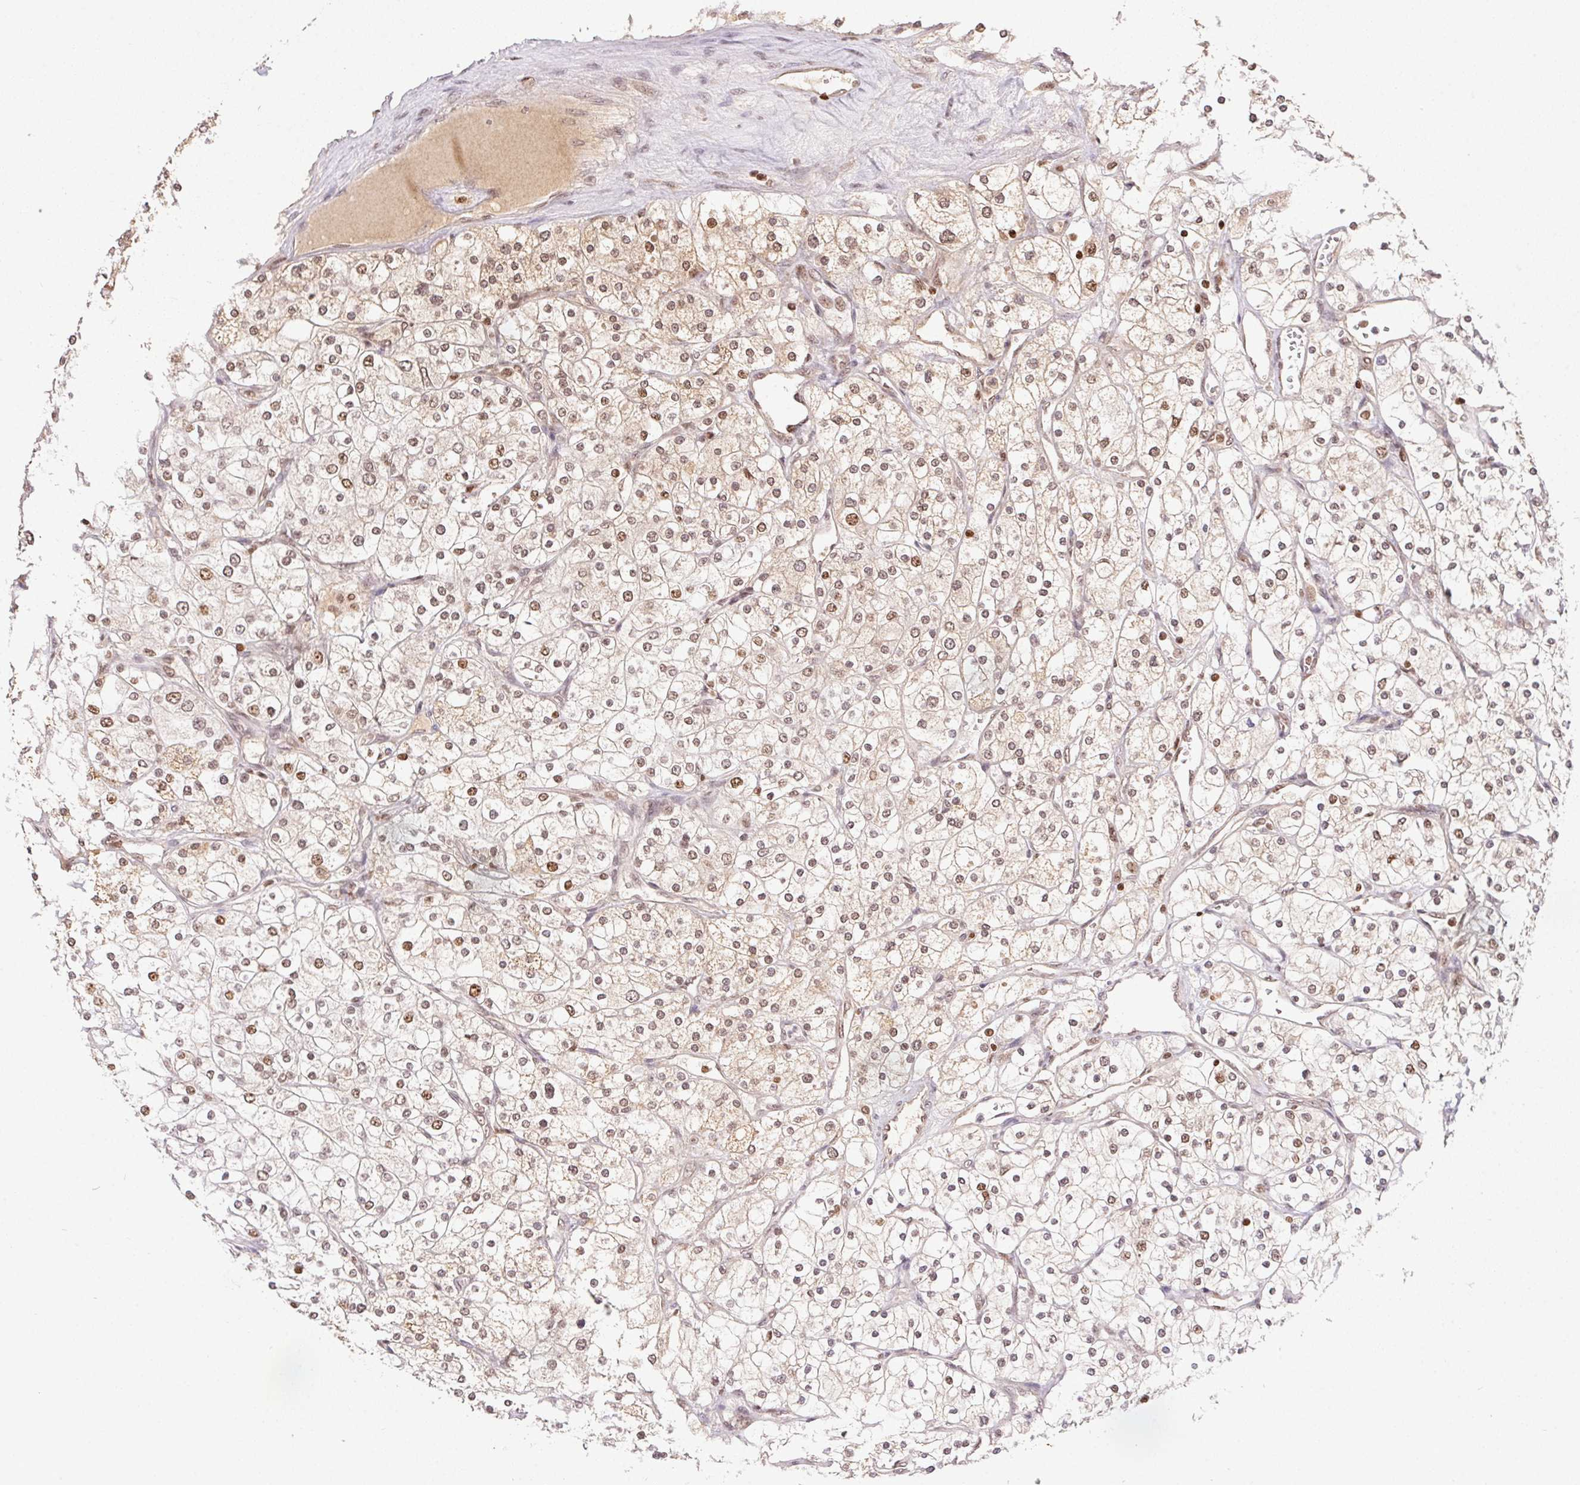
{"staining": {"intensity": "weak", "quantity": ">75%", "location": "cytoplasmic/membranous,nuclear"}, "tissue": "renal cancer", "cell_type": "Tumor cells", "image_type": "cancer", "snomed": [{"axis": "morphology", "description": "Adenocarcinoma, NOS"}, {"axis": "topography", "description": "Kidney"}], "caption": "Tumor cells reveal low levels of weak cytoplasmic/membranous and nuclear positivity in approximately >75% of cells in human renal cancer. (DAB (3,3'-diaminobenzidine) IHC with brightfield microscopy, high magnification).", "gene": "POLD3", "patient": {"sex": "male", "age": 80}}